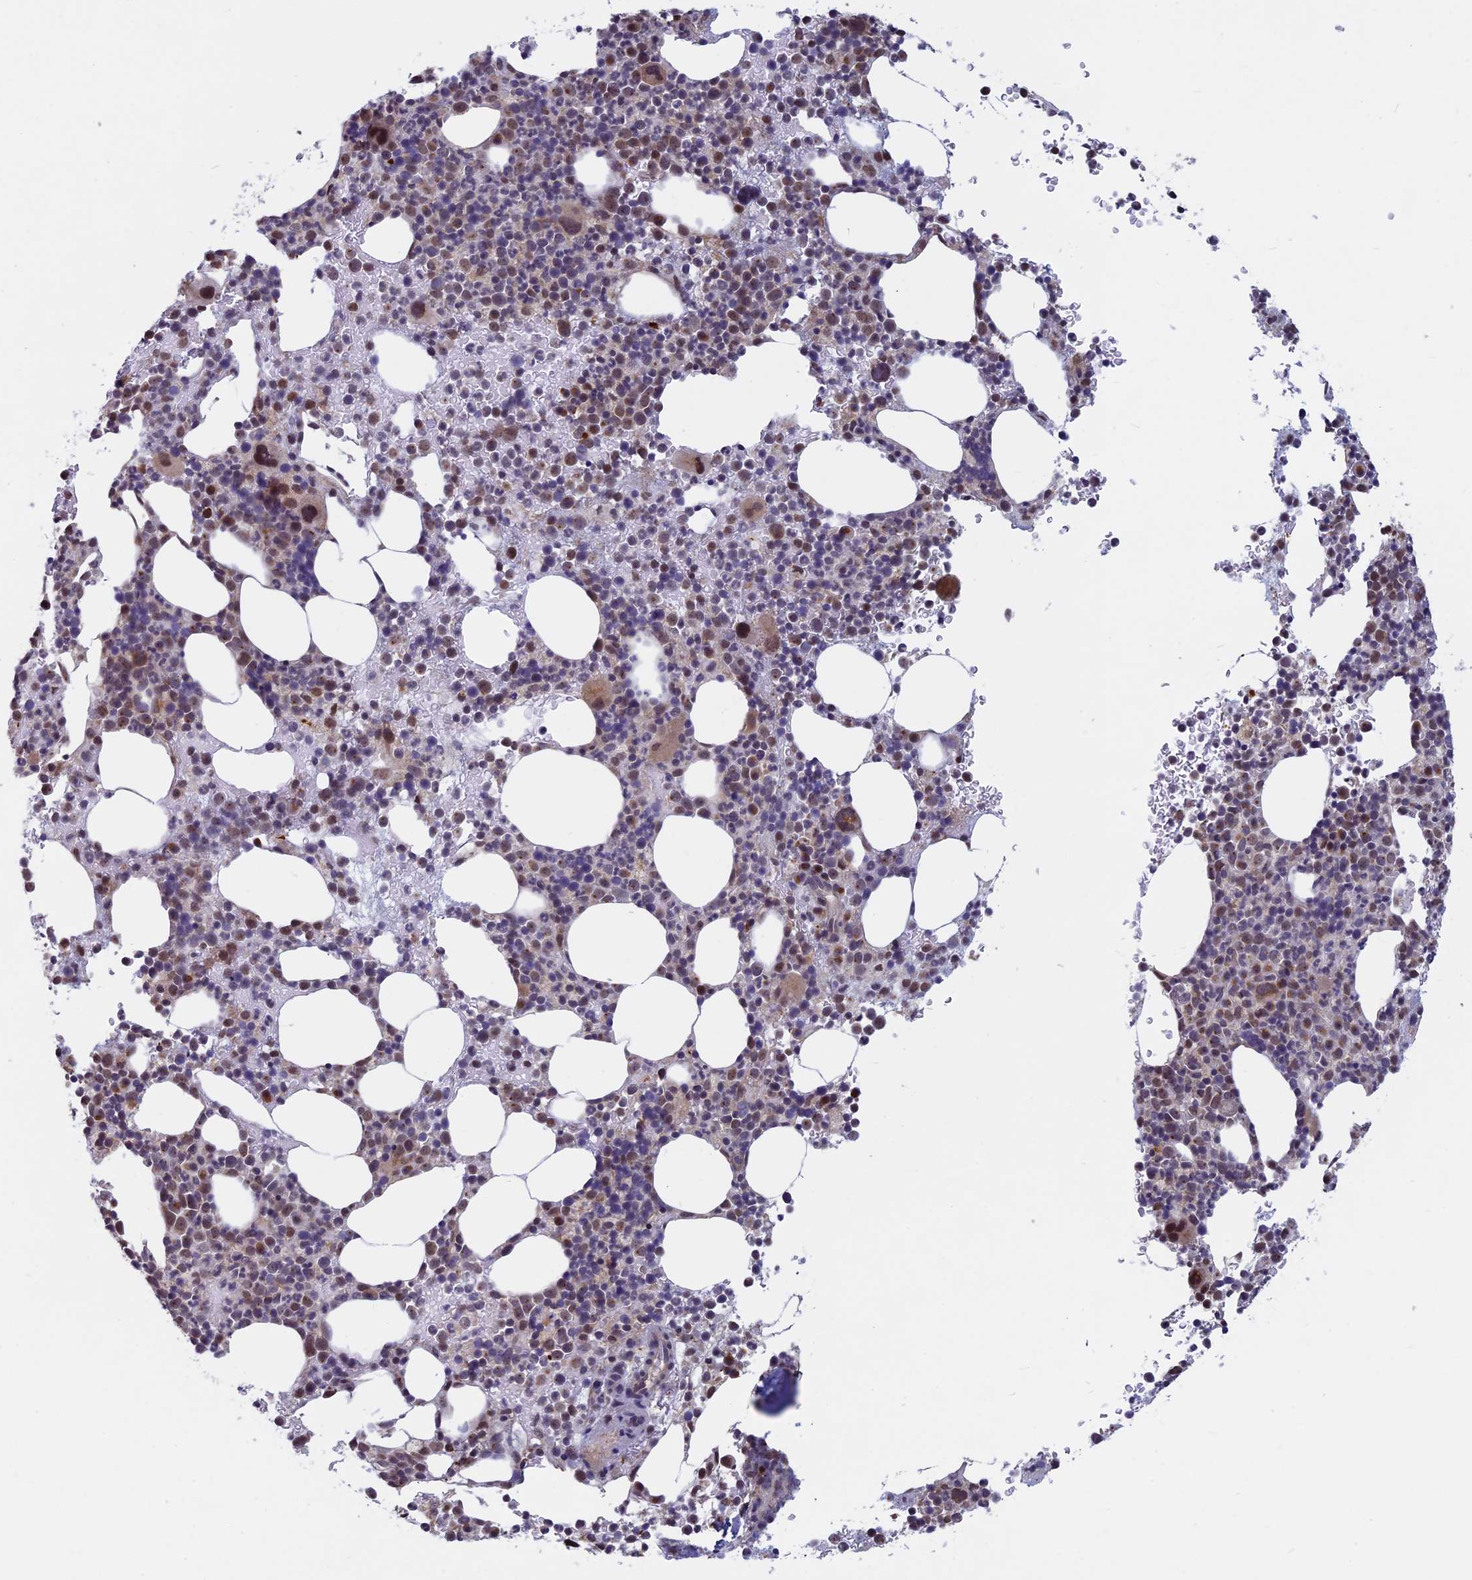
{"staining": {"intensity": "moderate", "quantity": "25%-75%", "location": "nuclear"}, "tissue": "bone marrow", "cell_type": "Hematopoietic cells", "image_type": "normal", "snomed": [{"axis": "morphology", "description": "Normal tissue, NOS"}, {"axis": "topography", "description": "Bone marrow"}], "caption": "A high-resolution micrograph shows immunohistochemistry staining of unremarkable bone marrow, which shows moderate nuclear expression in approximately 25%-75% of hematopoietic cells. (DAB (3,3'-diaminobenzidine) = brown stain, brightfield microscopy at high magnification).", "gene": "SPIRE1", "patient": {"sex": "female", "age": 82}}